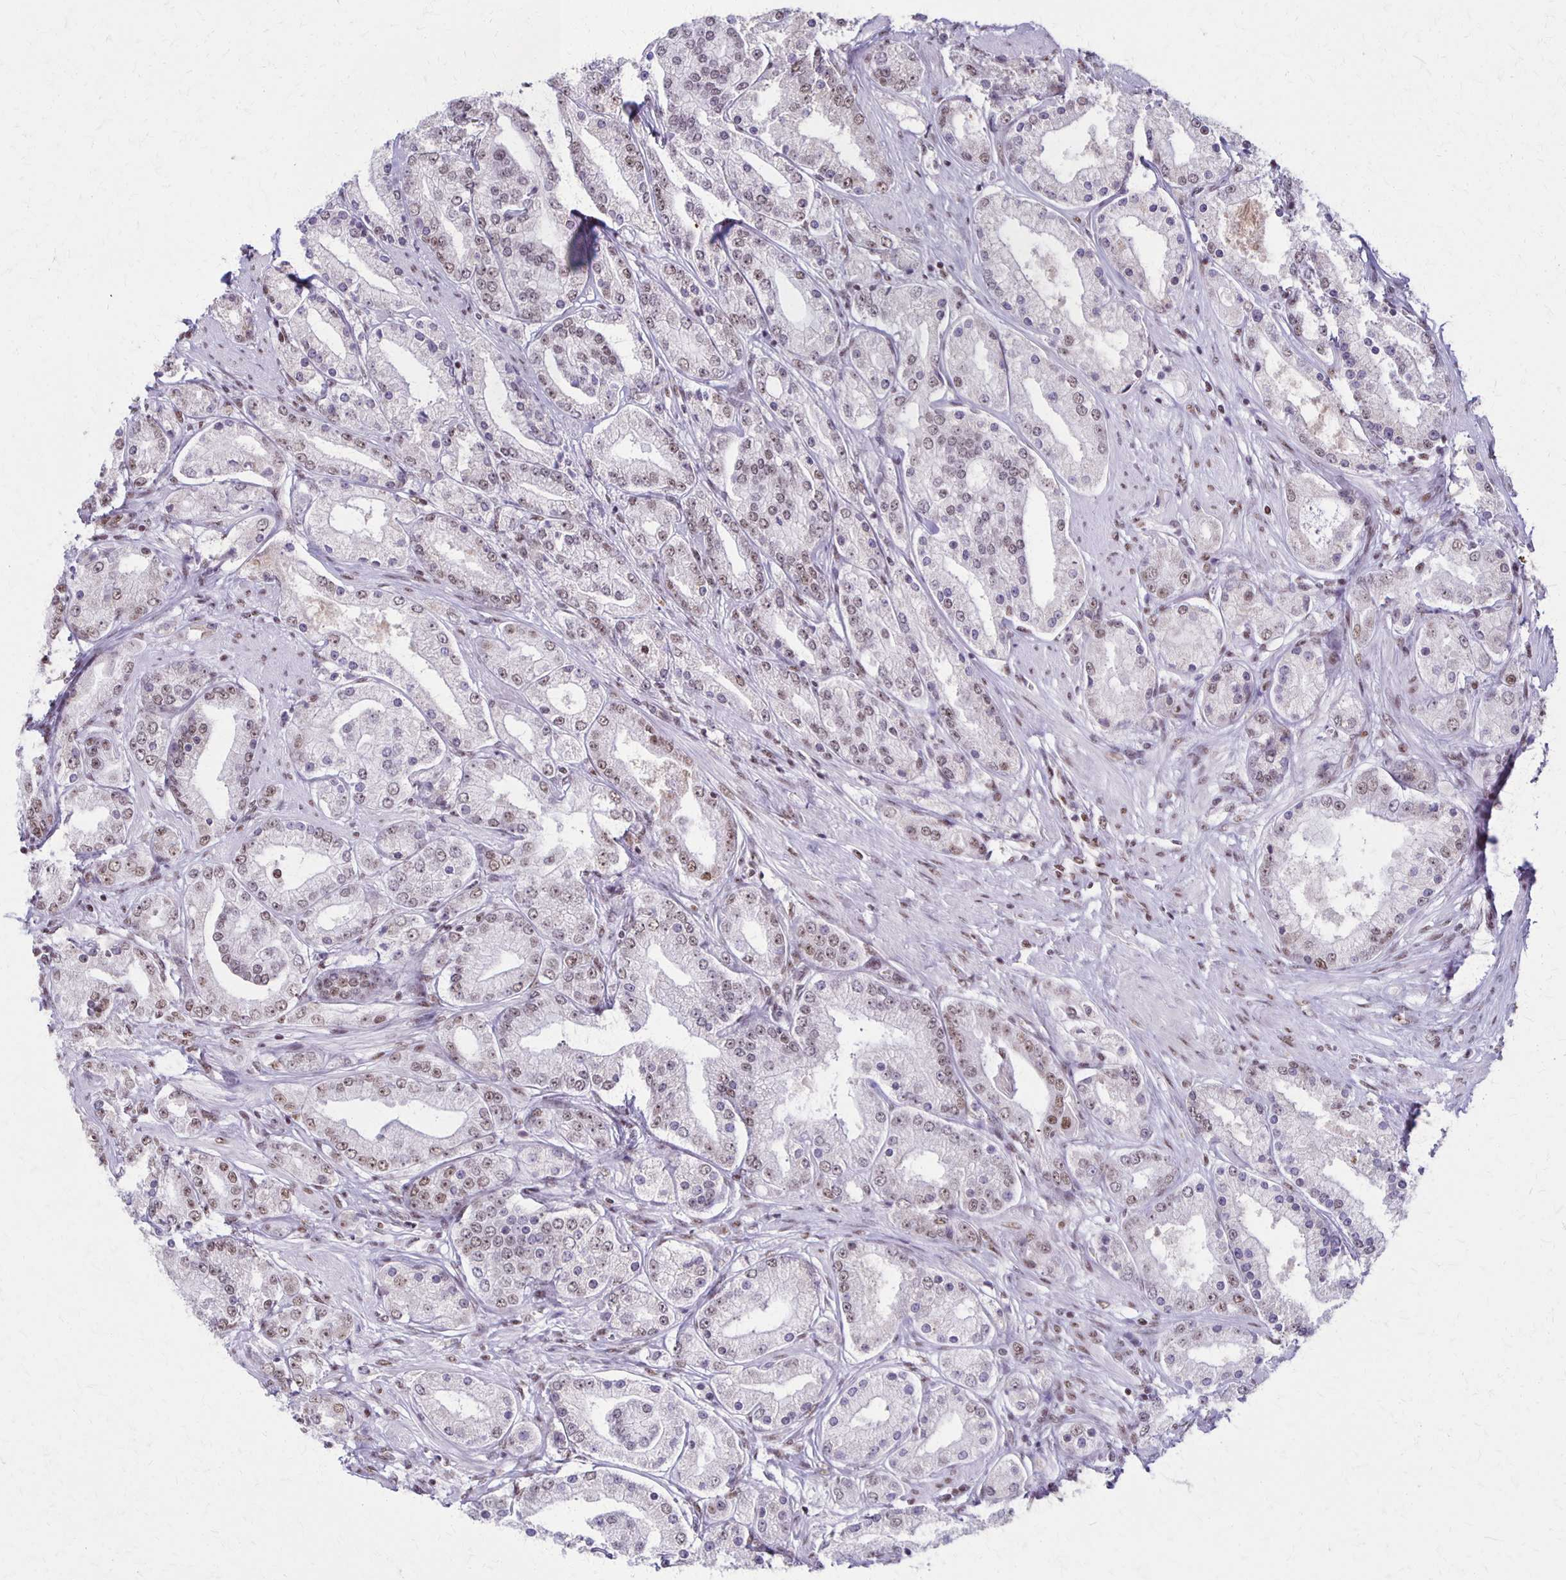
{"staining": {"intensity": "weak", "quantity": "<25%", "location": "nuclear"}, "tissue": "prostate cancer", "cell_type": "Tumor cells", "image_type": "cancer", "snomed": [{"axis": "morphology", "description": "Adenocarcinoma, High grade"}, {"axis": "topography", "description": "Prostate"}], "caption": "This is an IHC micrograph of prostate cancer. There is no expression in tumor cells.", "gene": "XRCC6", "patient": {"sex": "male", "age": 67}}